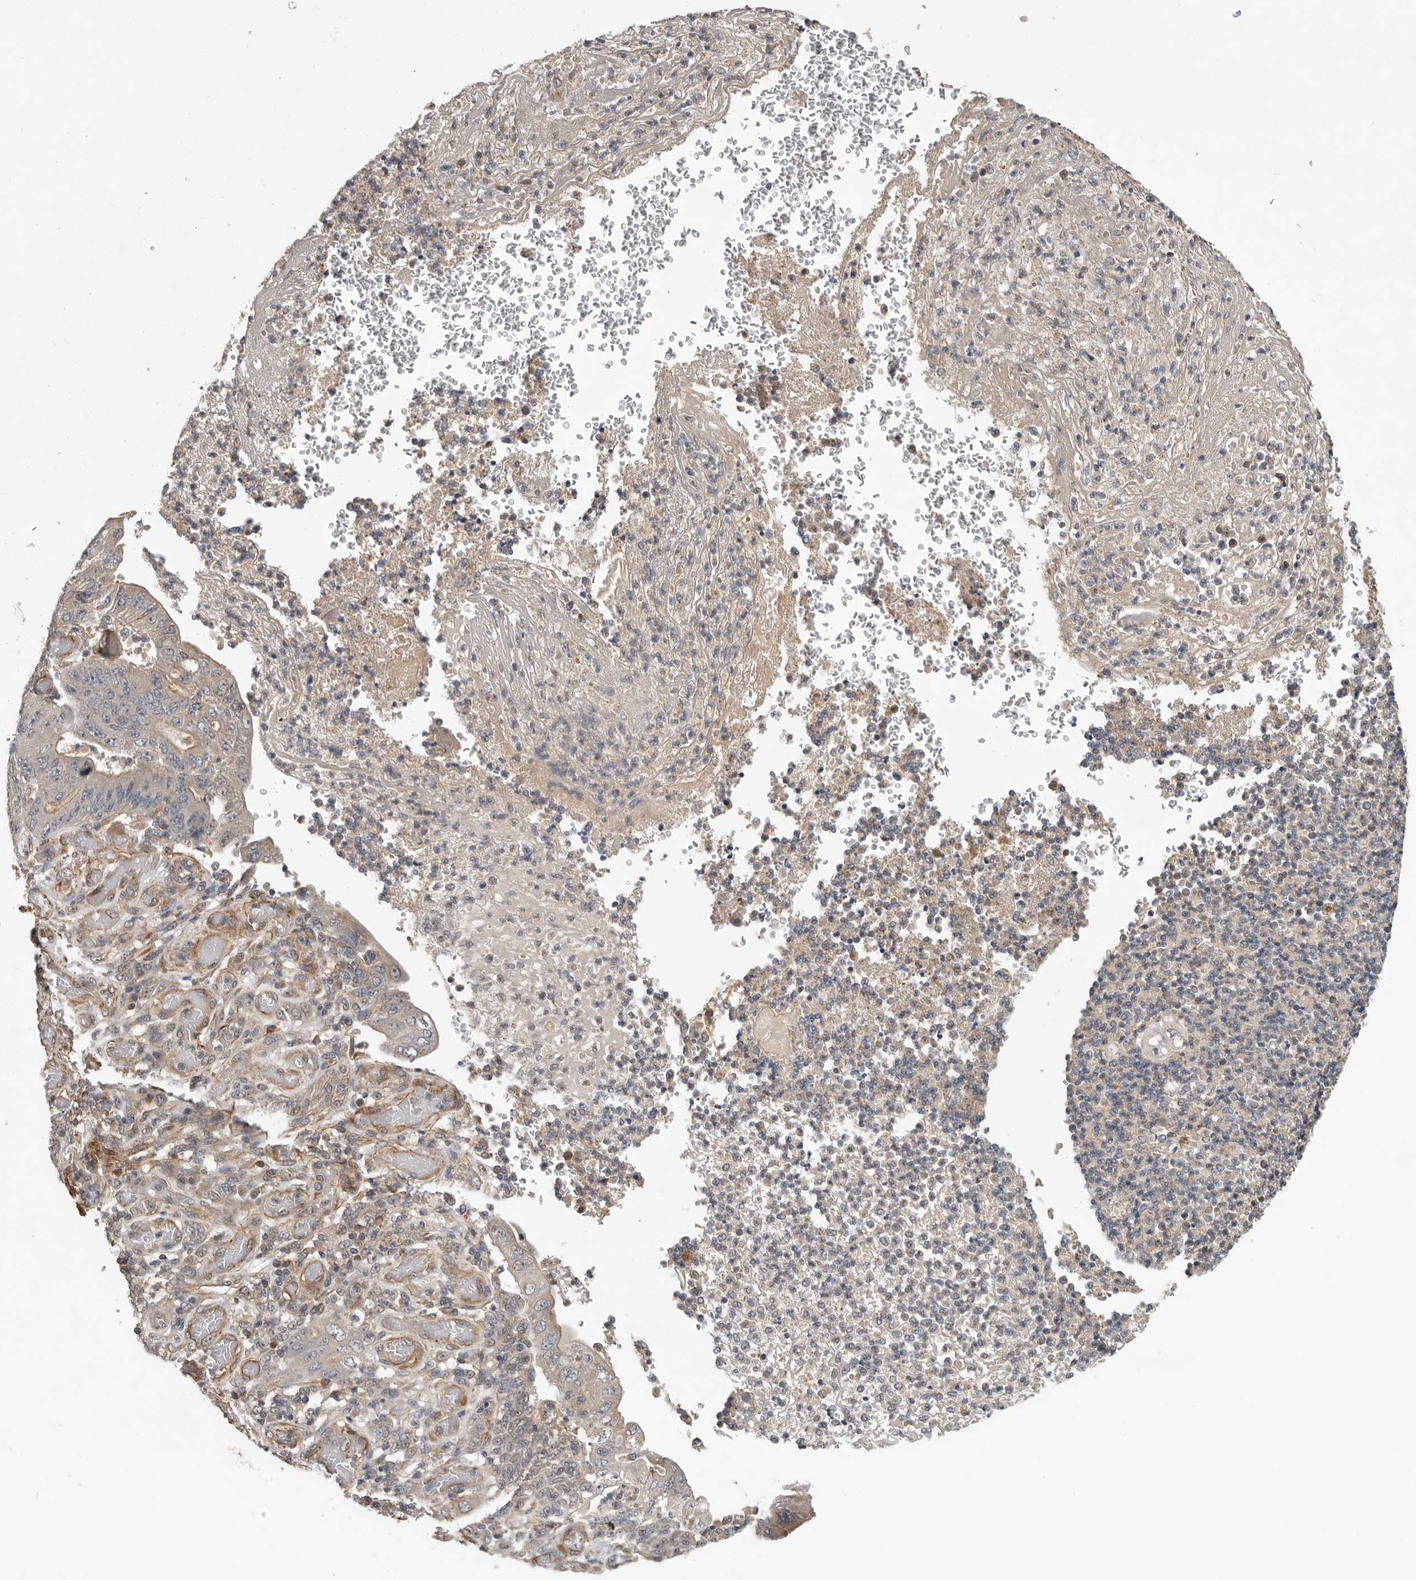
{"staining": {"intensity": "negative", "quantity": "none", "location": "none"}, "tissue": "stomach cancer", "cell_type": "Tumor cells", "image_type": "cancer", "snomed": [{"axis": "morphology", "description": "Adenocarcinoma, NOS"}, {"axis": "topography", "description": "Stomach"}], "caption": "Tumor cells show no significant protein staining in stomach cancer.", "gene": "RNF157", "patient": {"sex": "female", "age": 73}}